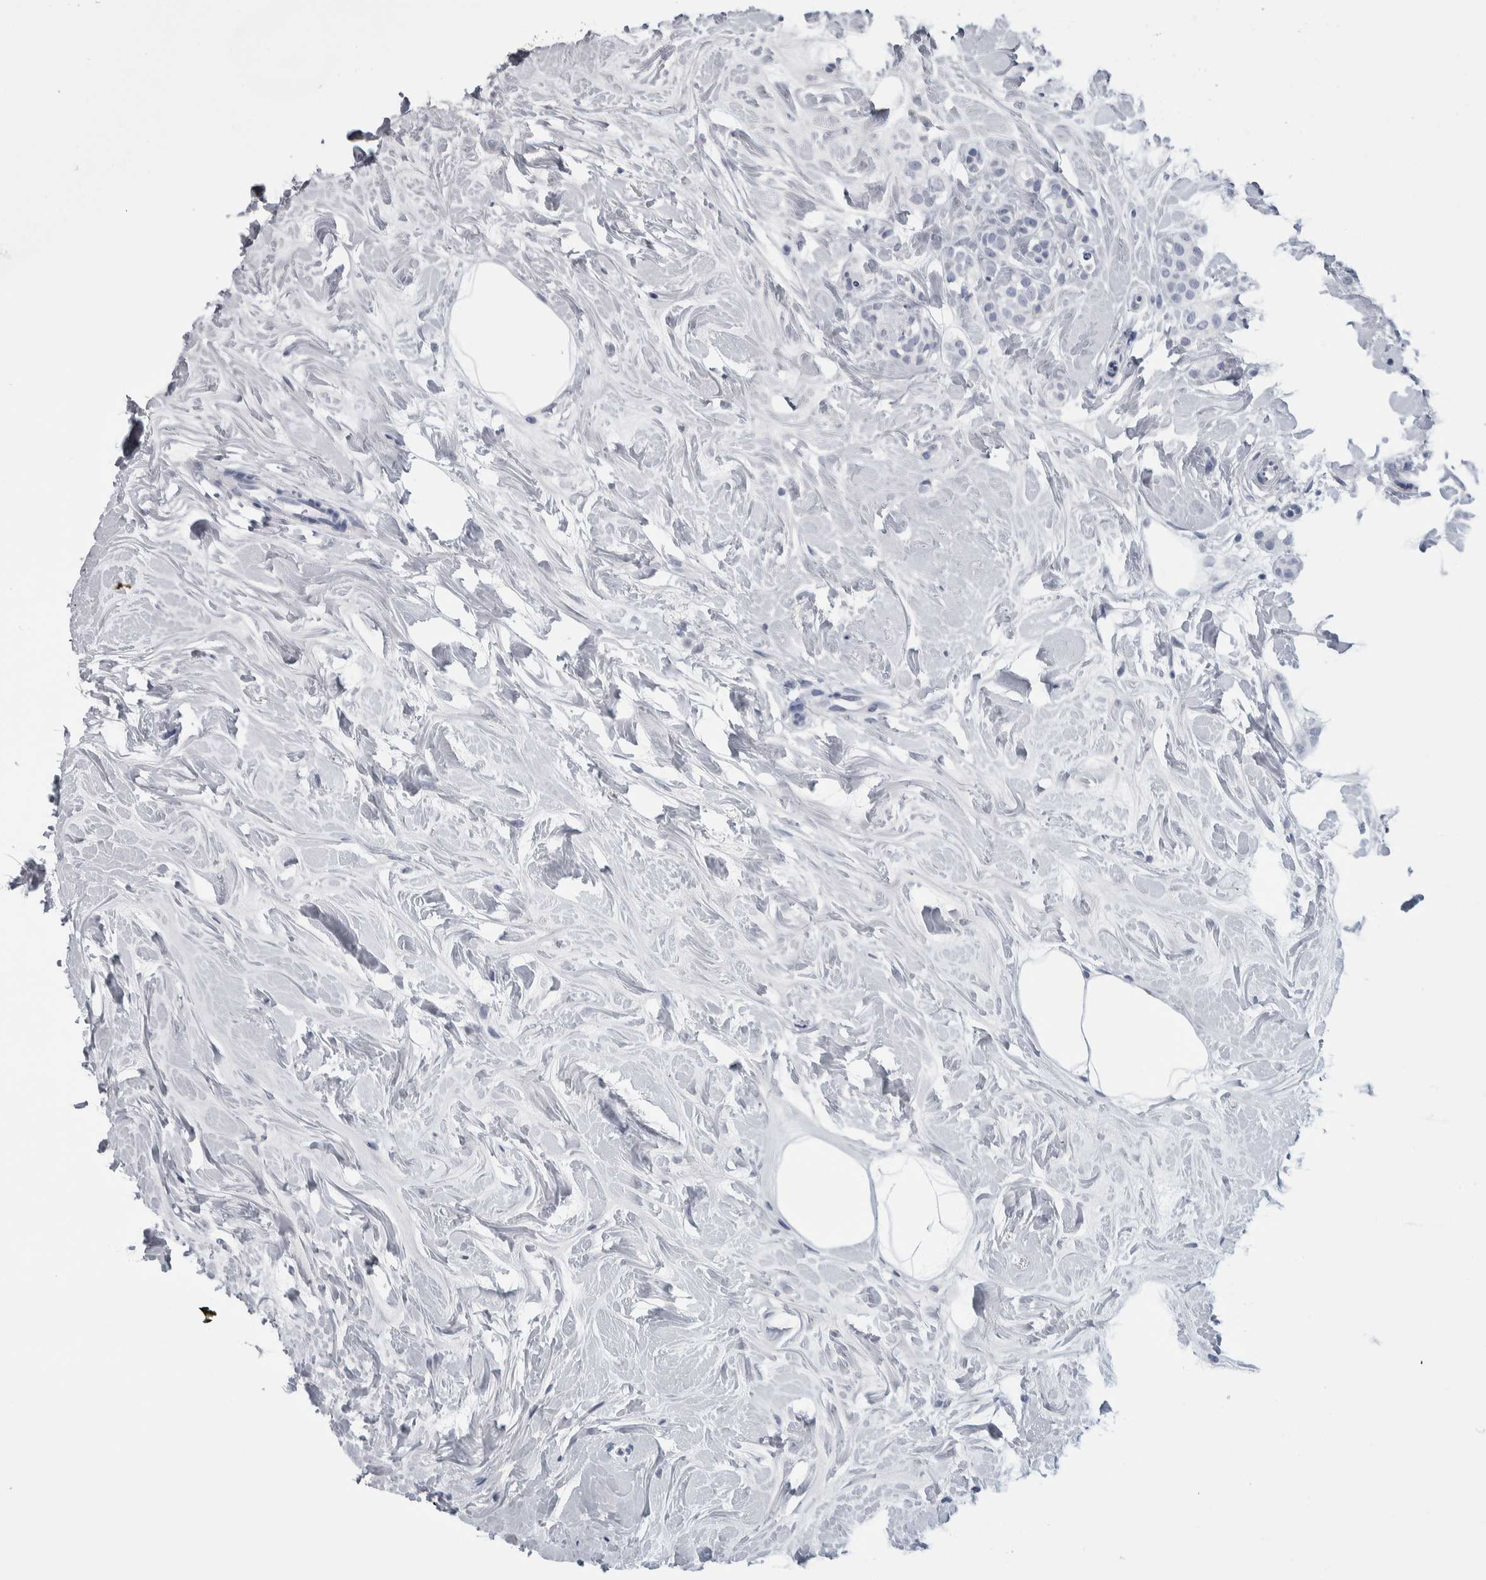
{"staining": {"intensity": "negative", "quantity": "none", "location": "none"}, "tissue": "breast cancer", "cell_type": "Tumor cells", "image_type": "cancer", "snomed": [{"axis": "morphology", "description": "Lobular carcinoma, in situ"}, {"axis": "morphology", "description": "Lobular carcinoma"}, {"axis": "topography", "description": "Breast"}], "caption": "This is a histopathology image of immunohistochemistry staining of breast cancer, which shows no expression in tumor cells. Nuclei are stained in blue.", "gene": "CDH17", "patient": {"sex": "female", "age": 41}}